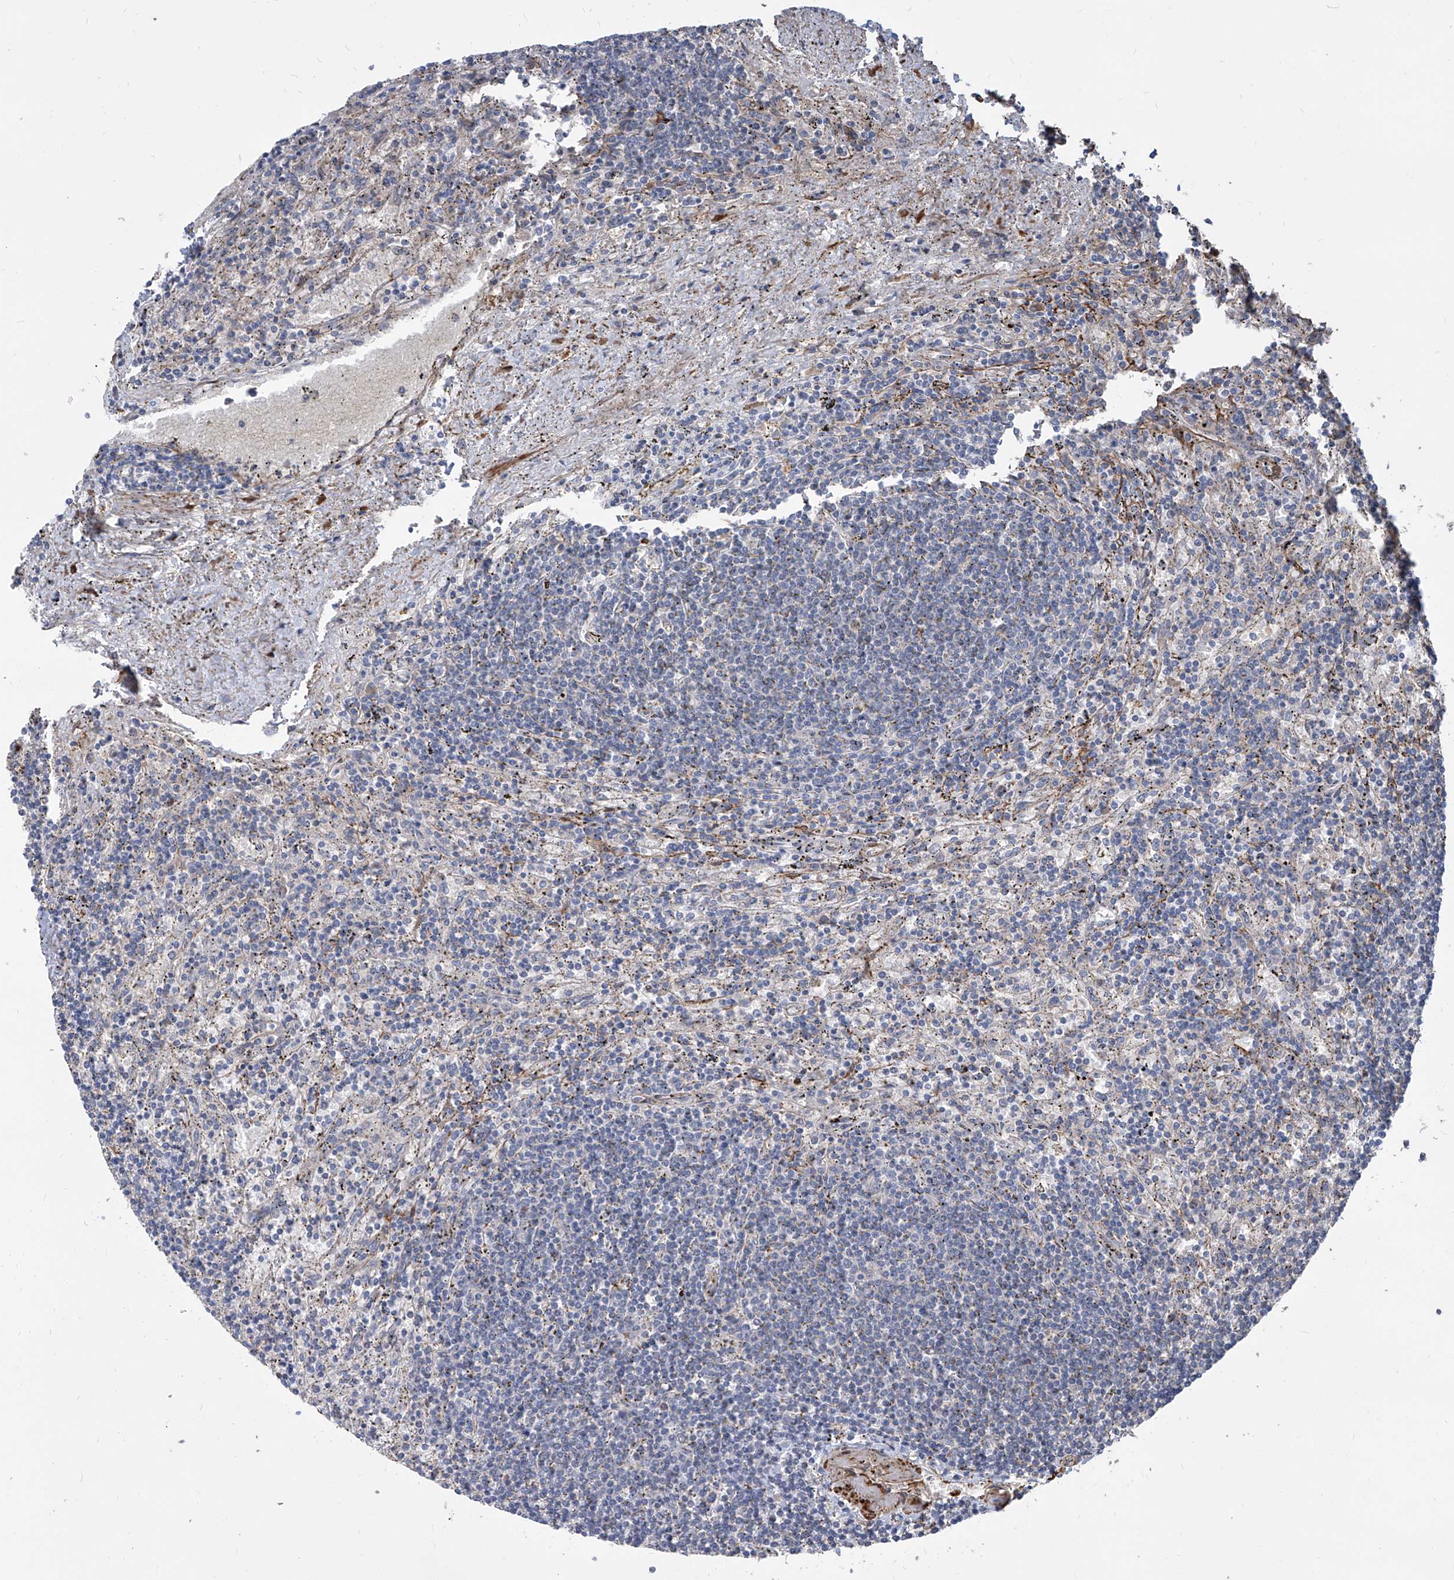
{"staining": {"intensity": "negative", "quantity": "none", "location": "none"}, "tissue": "lymphoma", "cell_type": "Tumor cells", "image_type": "cancer", "snomed": [{"axis": "morphology", "description": "Malignant lymphoma, non-Hodgkin's type, Low grade"}, {"axis": "topography", "description": "Spleen"}], "caption": "Immunohistochemistry (IHC) histopathology image of neoplastic tissue: human lymphoma stained with DAB shows no significant protein staining in tumor cells.", "gene": "FAM83B", "patient": {"sex": "male", "age": 76}}